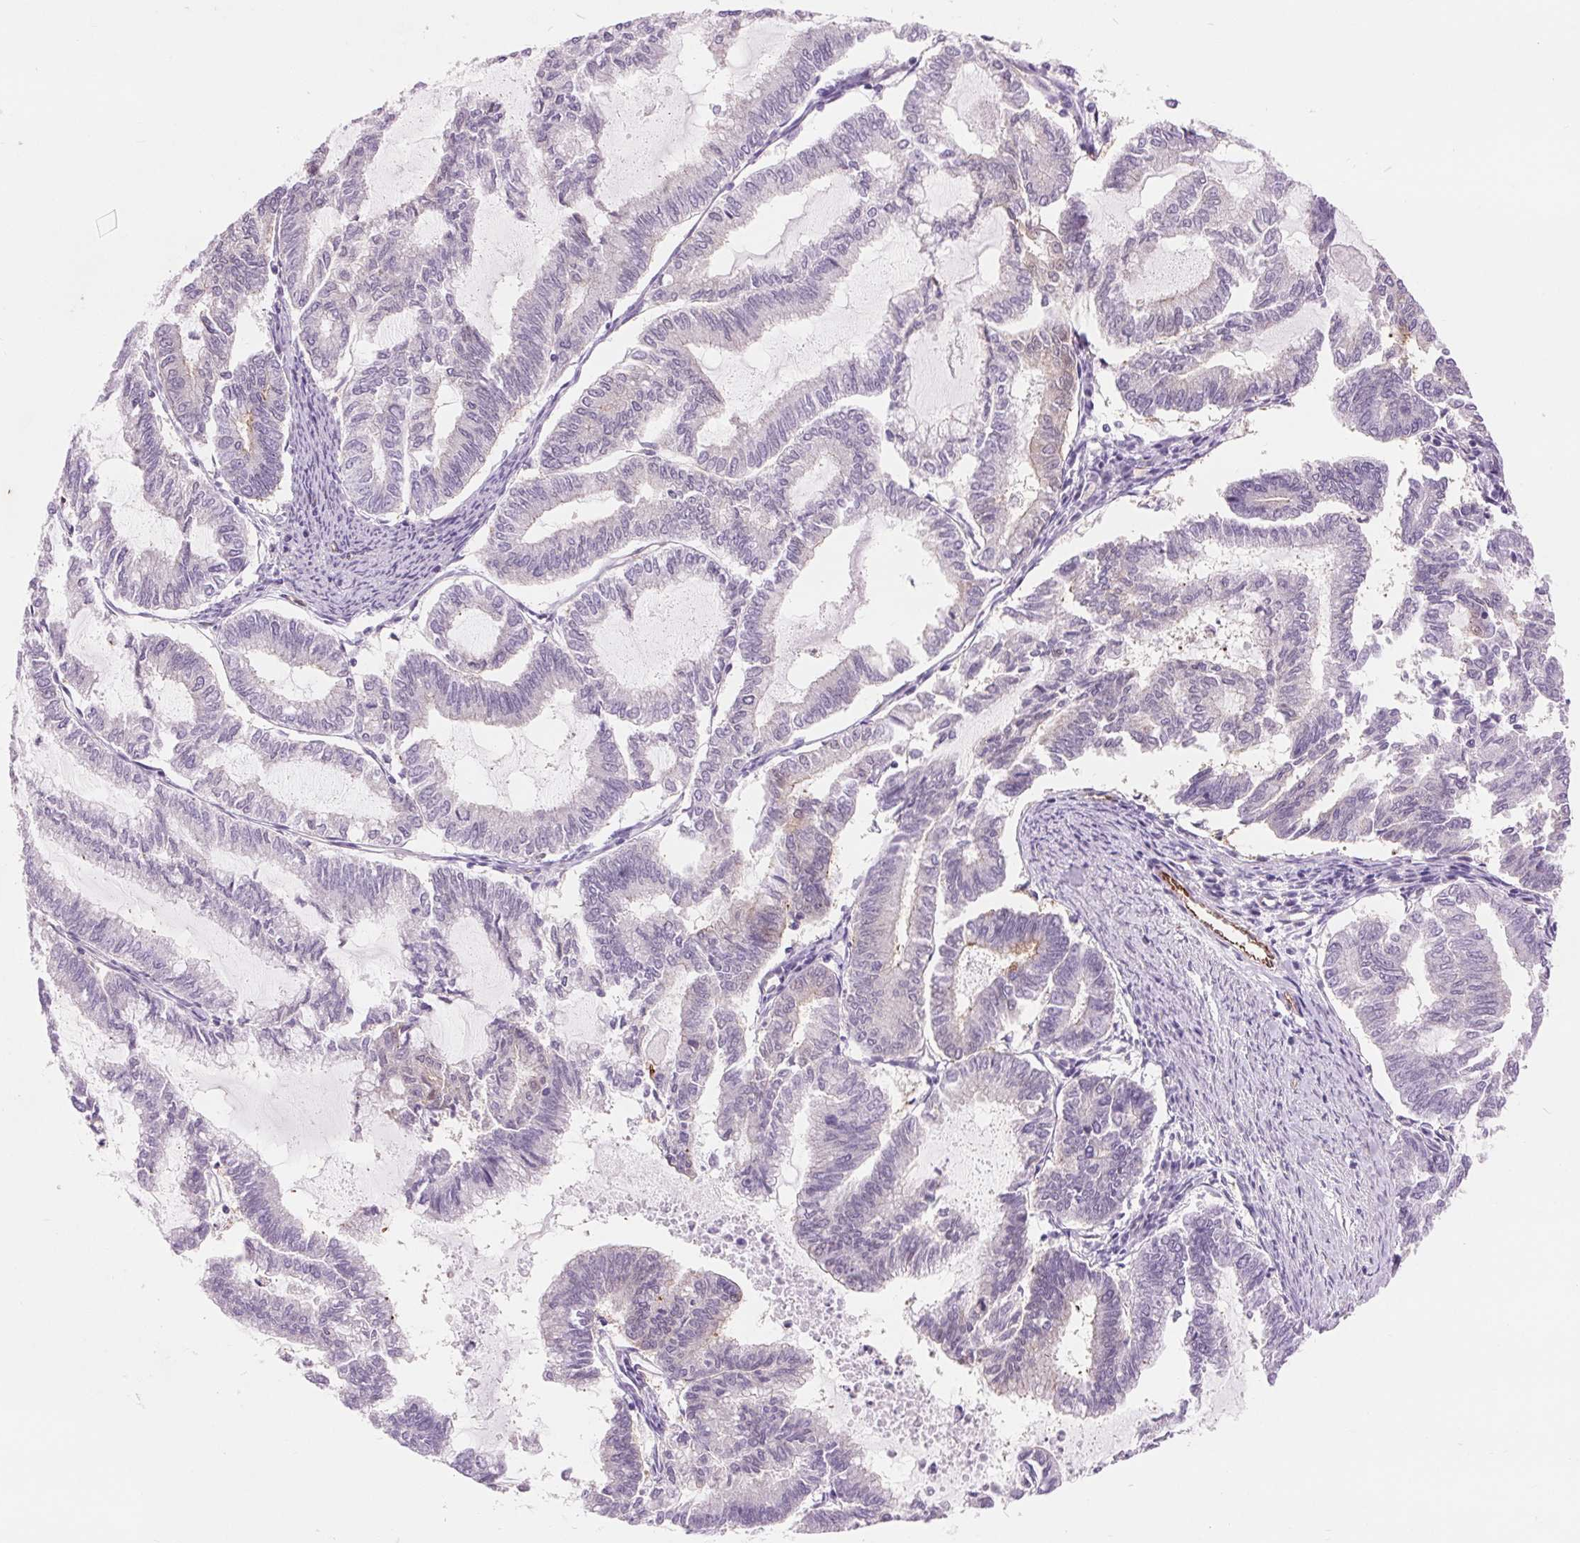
{"staining": {"intensity": "negative", "quantity": "none", "location": "none"}, "tissue": "endometrial cancer", "cell_type": "Tumor cells", "image_type": "cancer", "snomed": [{"axis": "morphology", "description": "Adenocarcinoma, NOS"}, {"axis": "topography", "description": "Endometrium"}], "caption": "An immunohistochemistry micrograph of endometrial cancer is shown. There is no staining in tumor cells of endometrial cancer. Nuclei are stained in blue.", "gene": "DIXDC1", "patient": {"sex": "female", "age": 79}}